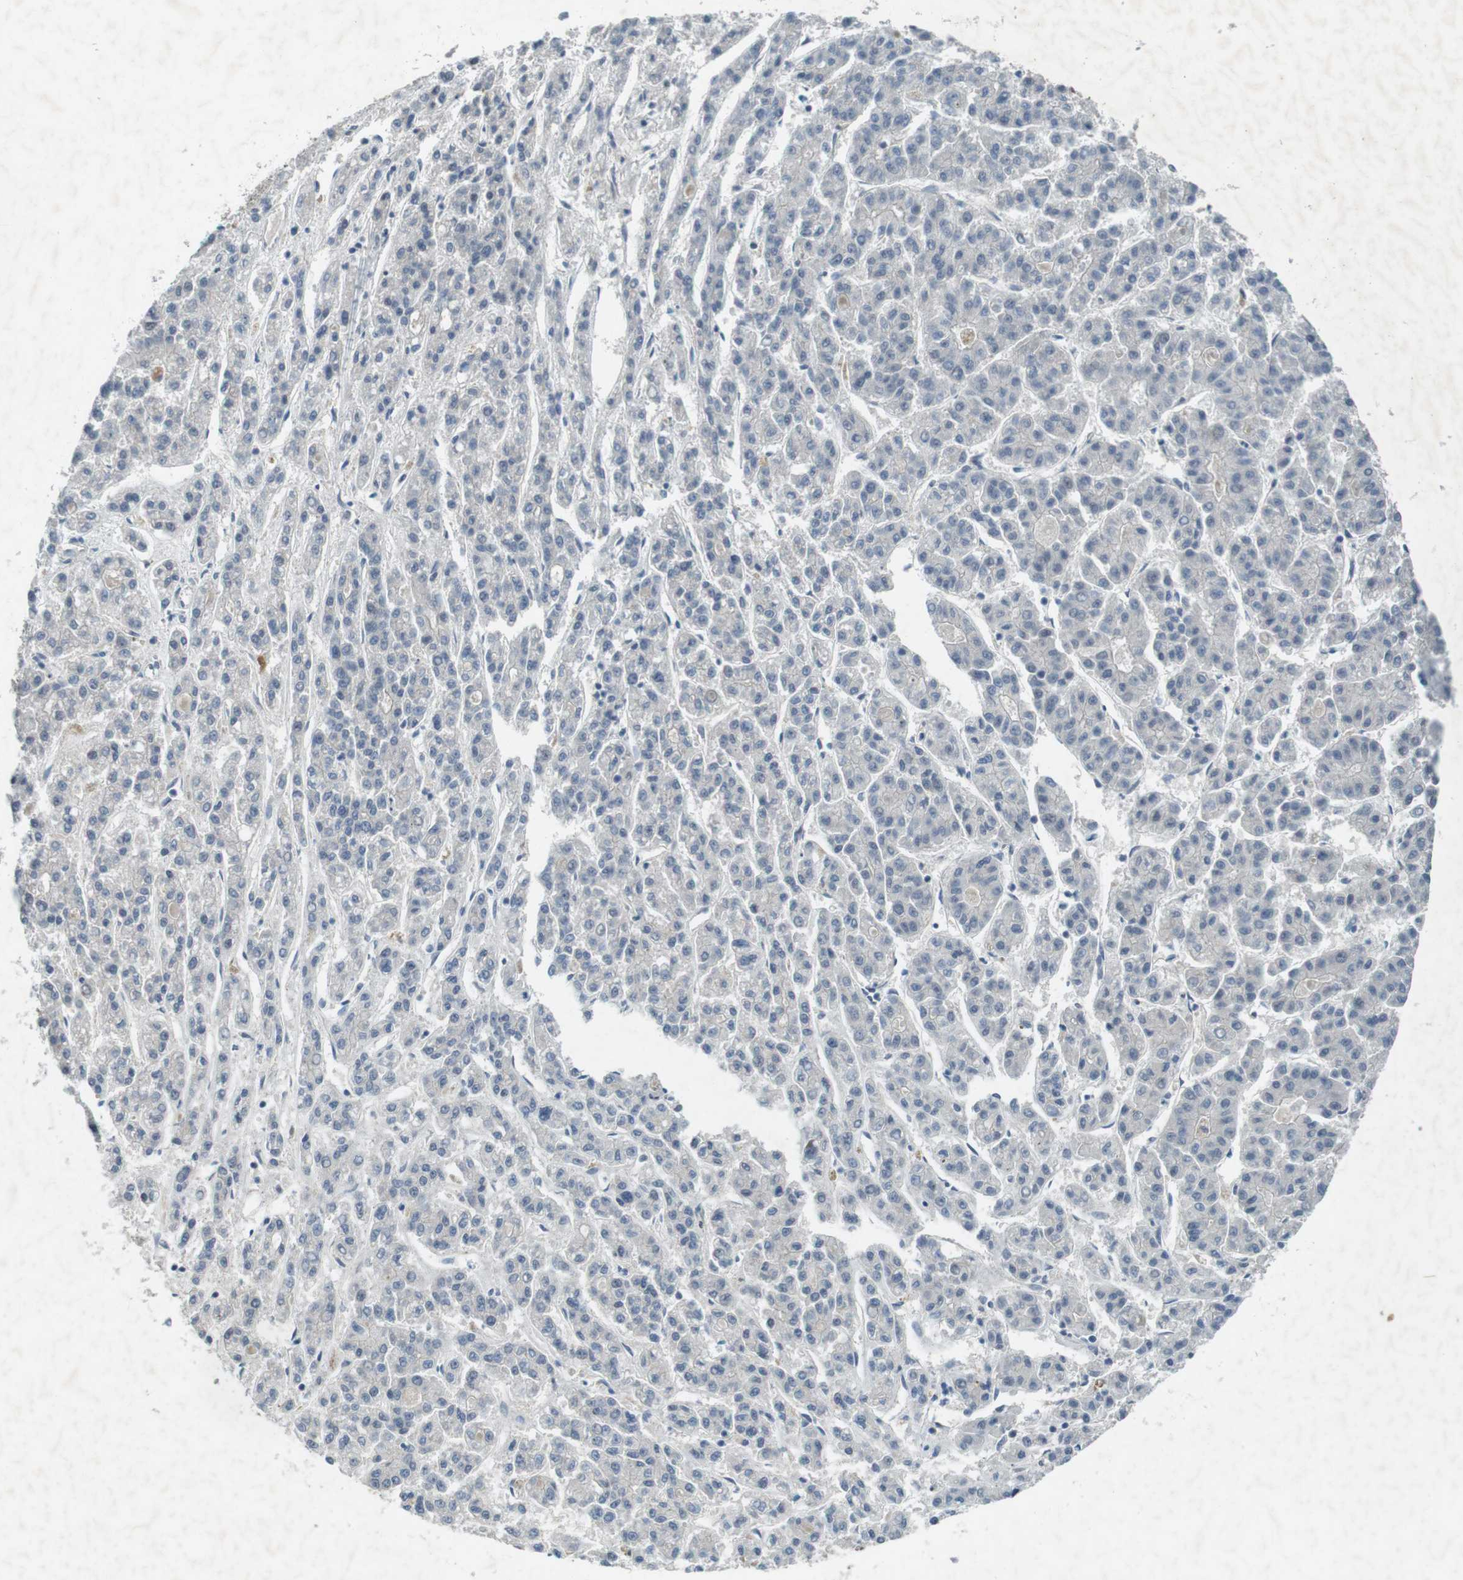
{"staining": {"intensity": "negative", "quantity": "none", "location": "none"}, "tissue": "liver cancer", "cell_type": "Tumor cells", "image_type": "cancer", "snomed": [{"axis": "morphology", "description": "Carcinoma, Hepatocellular, NOS"}, {"axis": "topography", "description": "Liver"}], "caption": "A micrograph of human liver cancer is negative for staining in tumor cells.", "gene": "MAPKAPK5", "patient": {"sex": "male", "age": 70}}